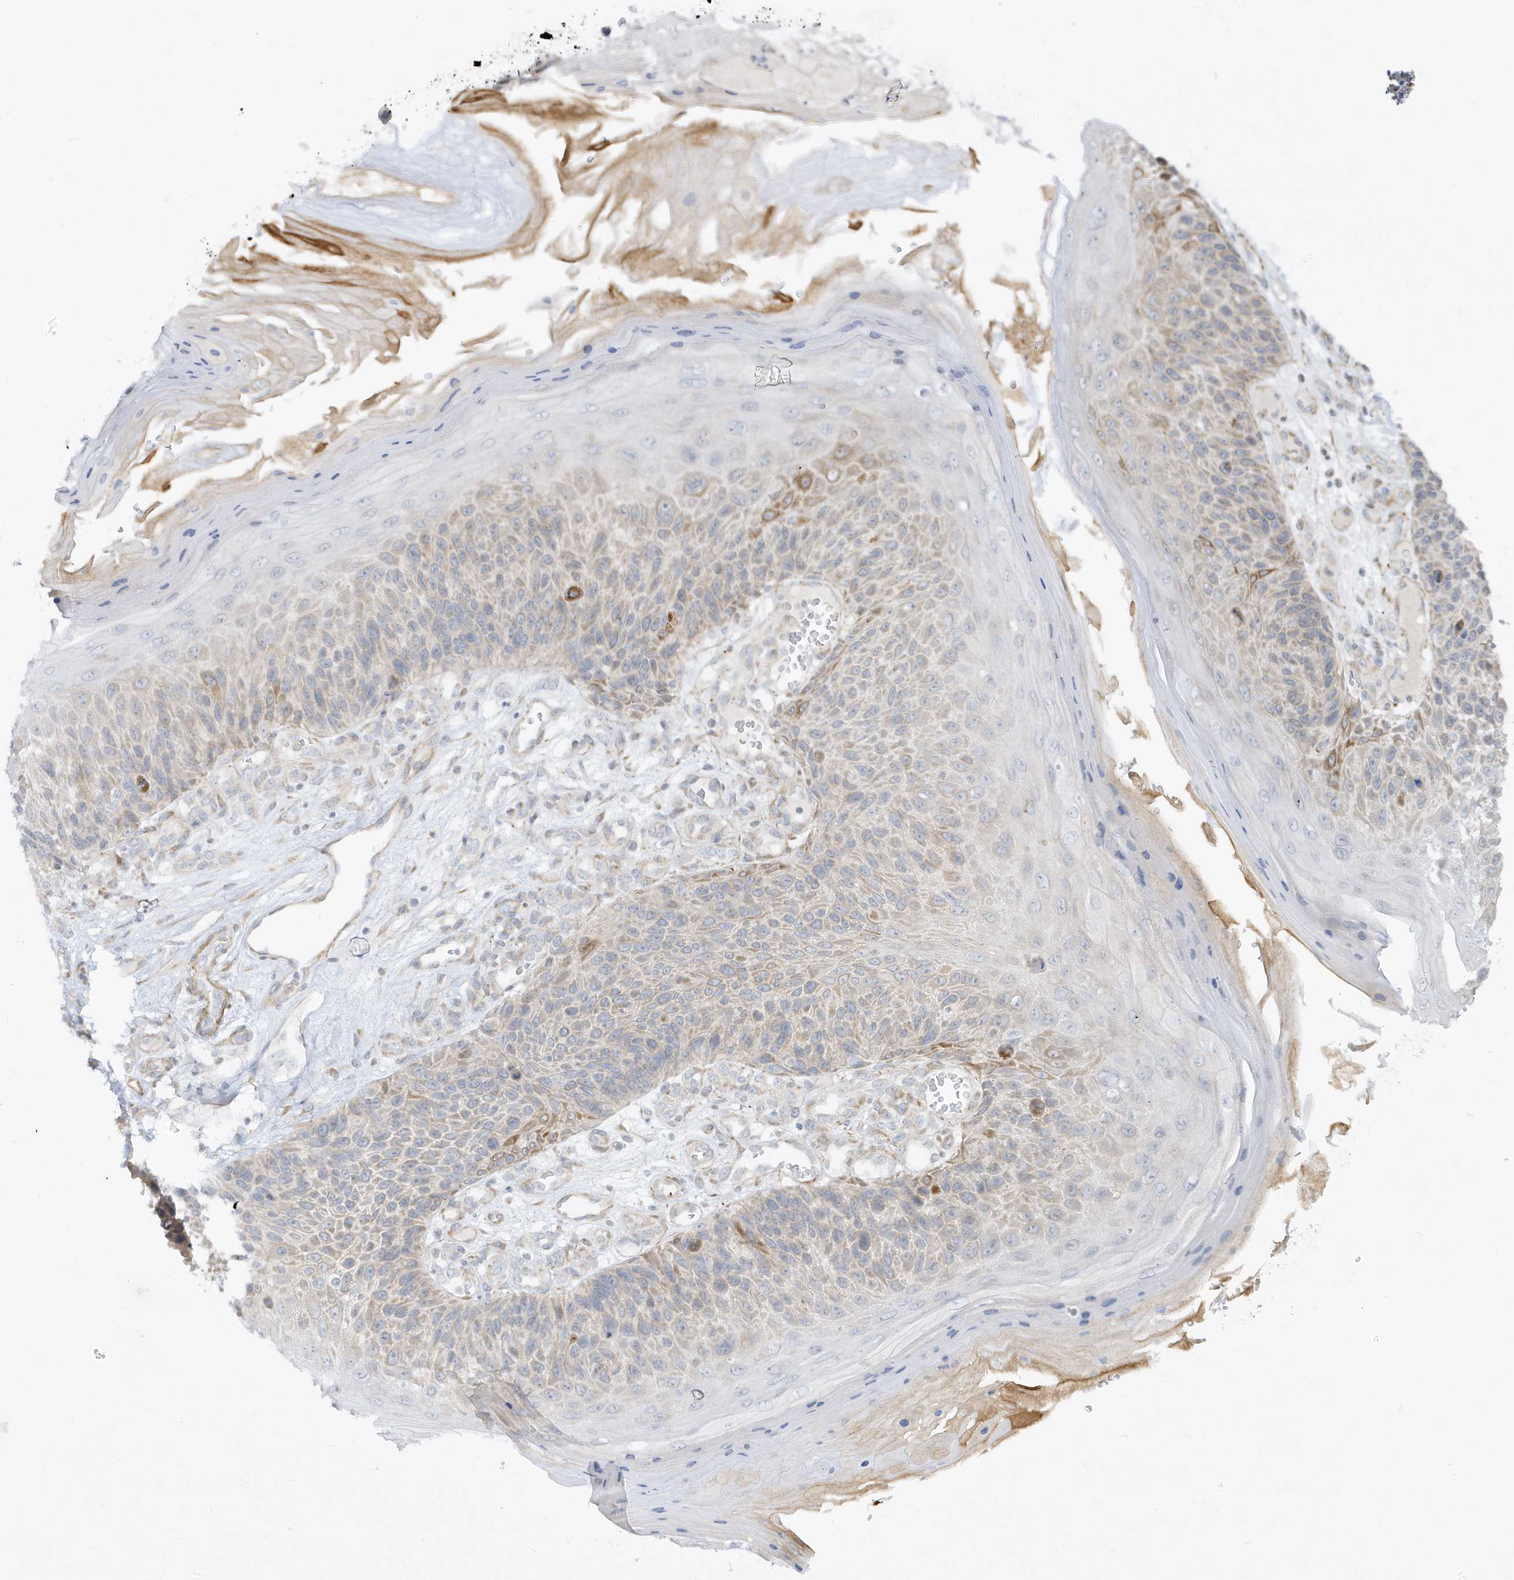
{"staining": {"intensity": "weak", "quantity": "<25%", "location": "cytoplasmic/membranous"}, "tissue": "skin cancer", "cell_type": "Tumor cells", "image_type": "cancer", "snomed": [{"axis": "morphology", "description": "Squamous cell carcinoma, NOS"}, {"axis": "topography", "description": "Skin"}], "caption": "DAB (3,3'-diaminobenzidine) immunohistochemical staining of human skin squamous cell carcinoma demonstrates no significant expression in tumor cells. Nuclei are stained in blue.", "gene": "THADA", "patient": {"sex": "female", "age": 88}}